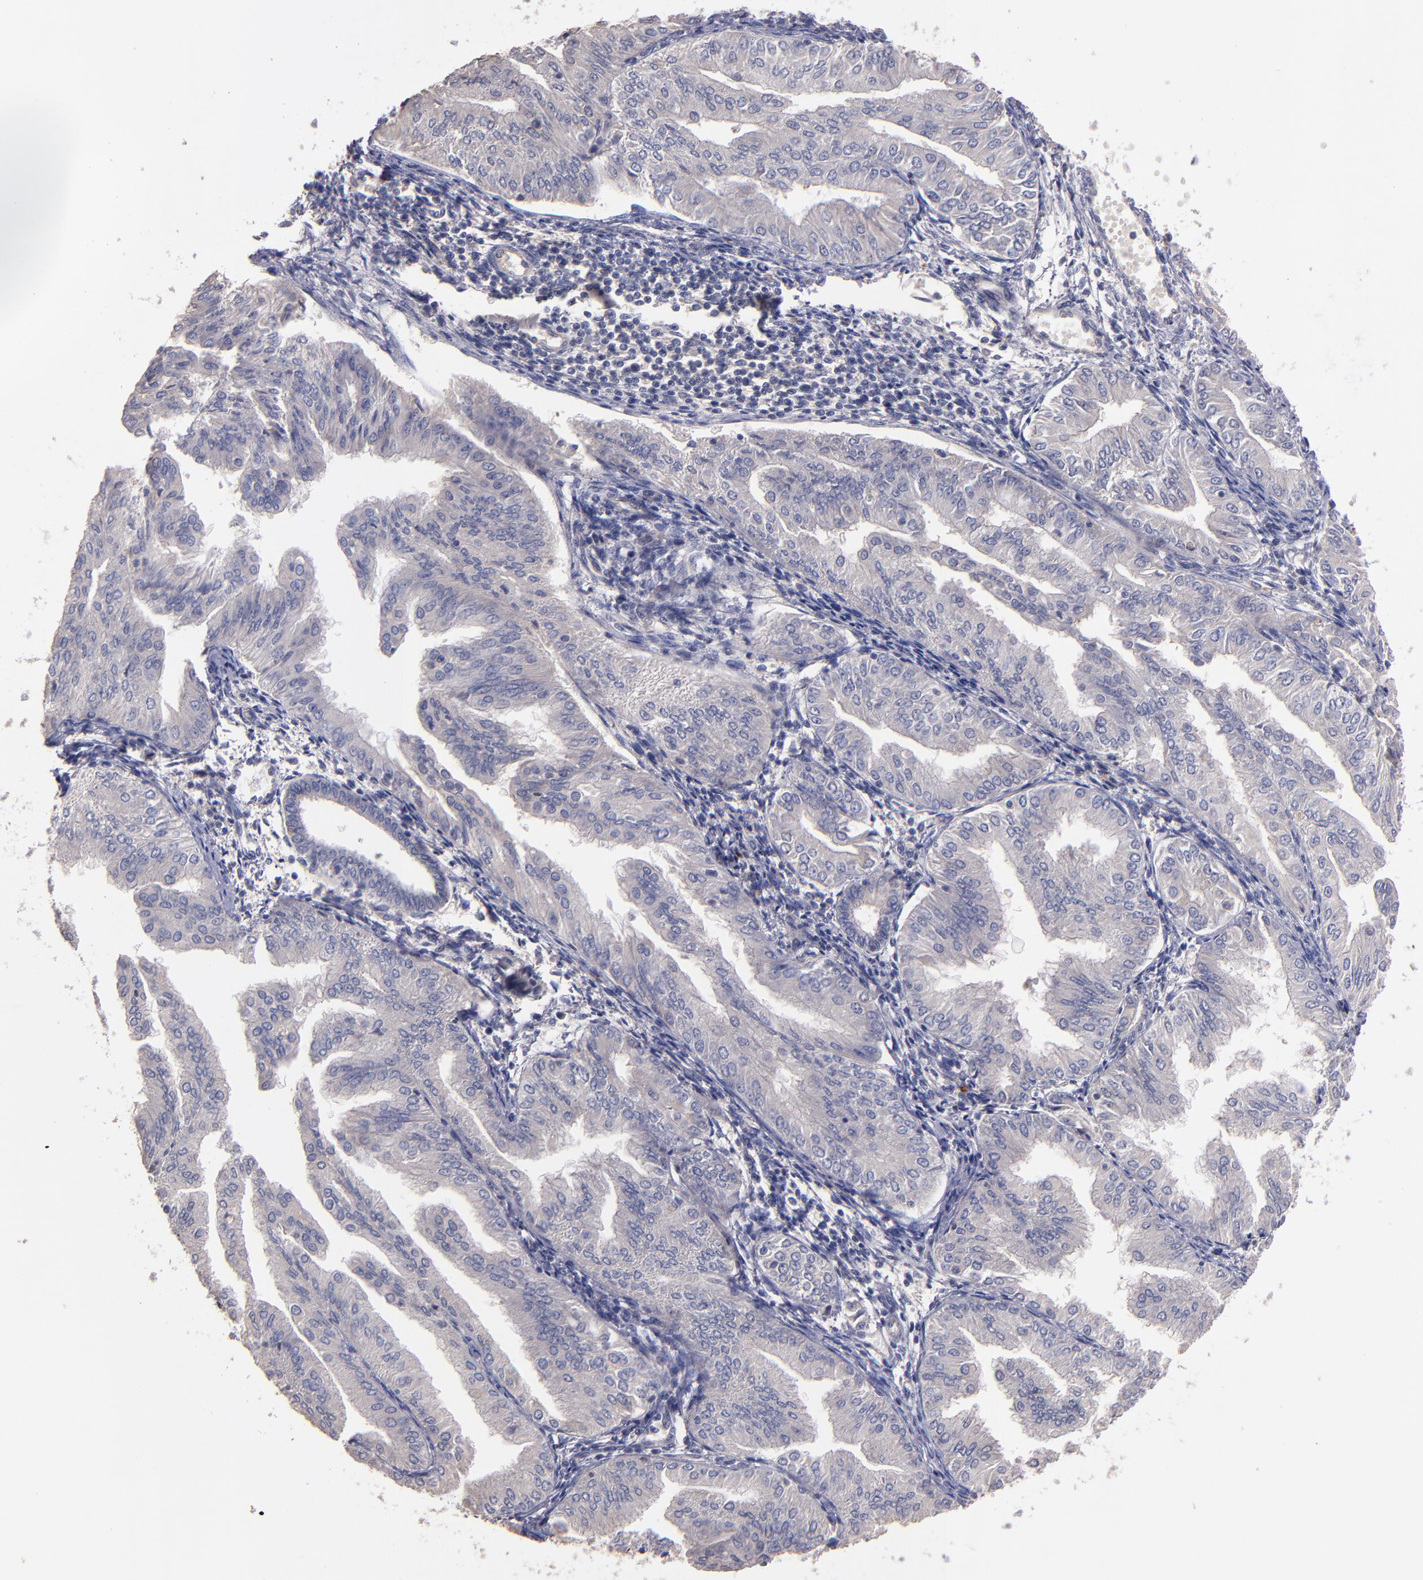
{"staining": {"intensity": "weak", "quantity": ">75%", "location": "cytoplasmic/membranous"}, "tissue": "endometrial cancer", "cell_type": "Tumor cells", "image_type": "cancer", "snomed": [{"axis": "morphology", "description": "Adenocarcinoma, NOS"}, {"axis": "topography", "description": "Endometrium"}], "caption": "The image displays a brown stain indicating the presence of a protein in the cytoplasmic/membranous of tumor cells in endometrial cancer. The staining was performed using DAB (3,3'-diaminobenzidine) to visualize the protein expression in brown, while the nuclei were stained in blue with hematoxylin (Magnification: 20x).", "gene": "MAGEE1", "patient": {"sex": "female", "age": 53}}